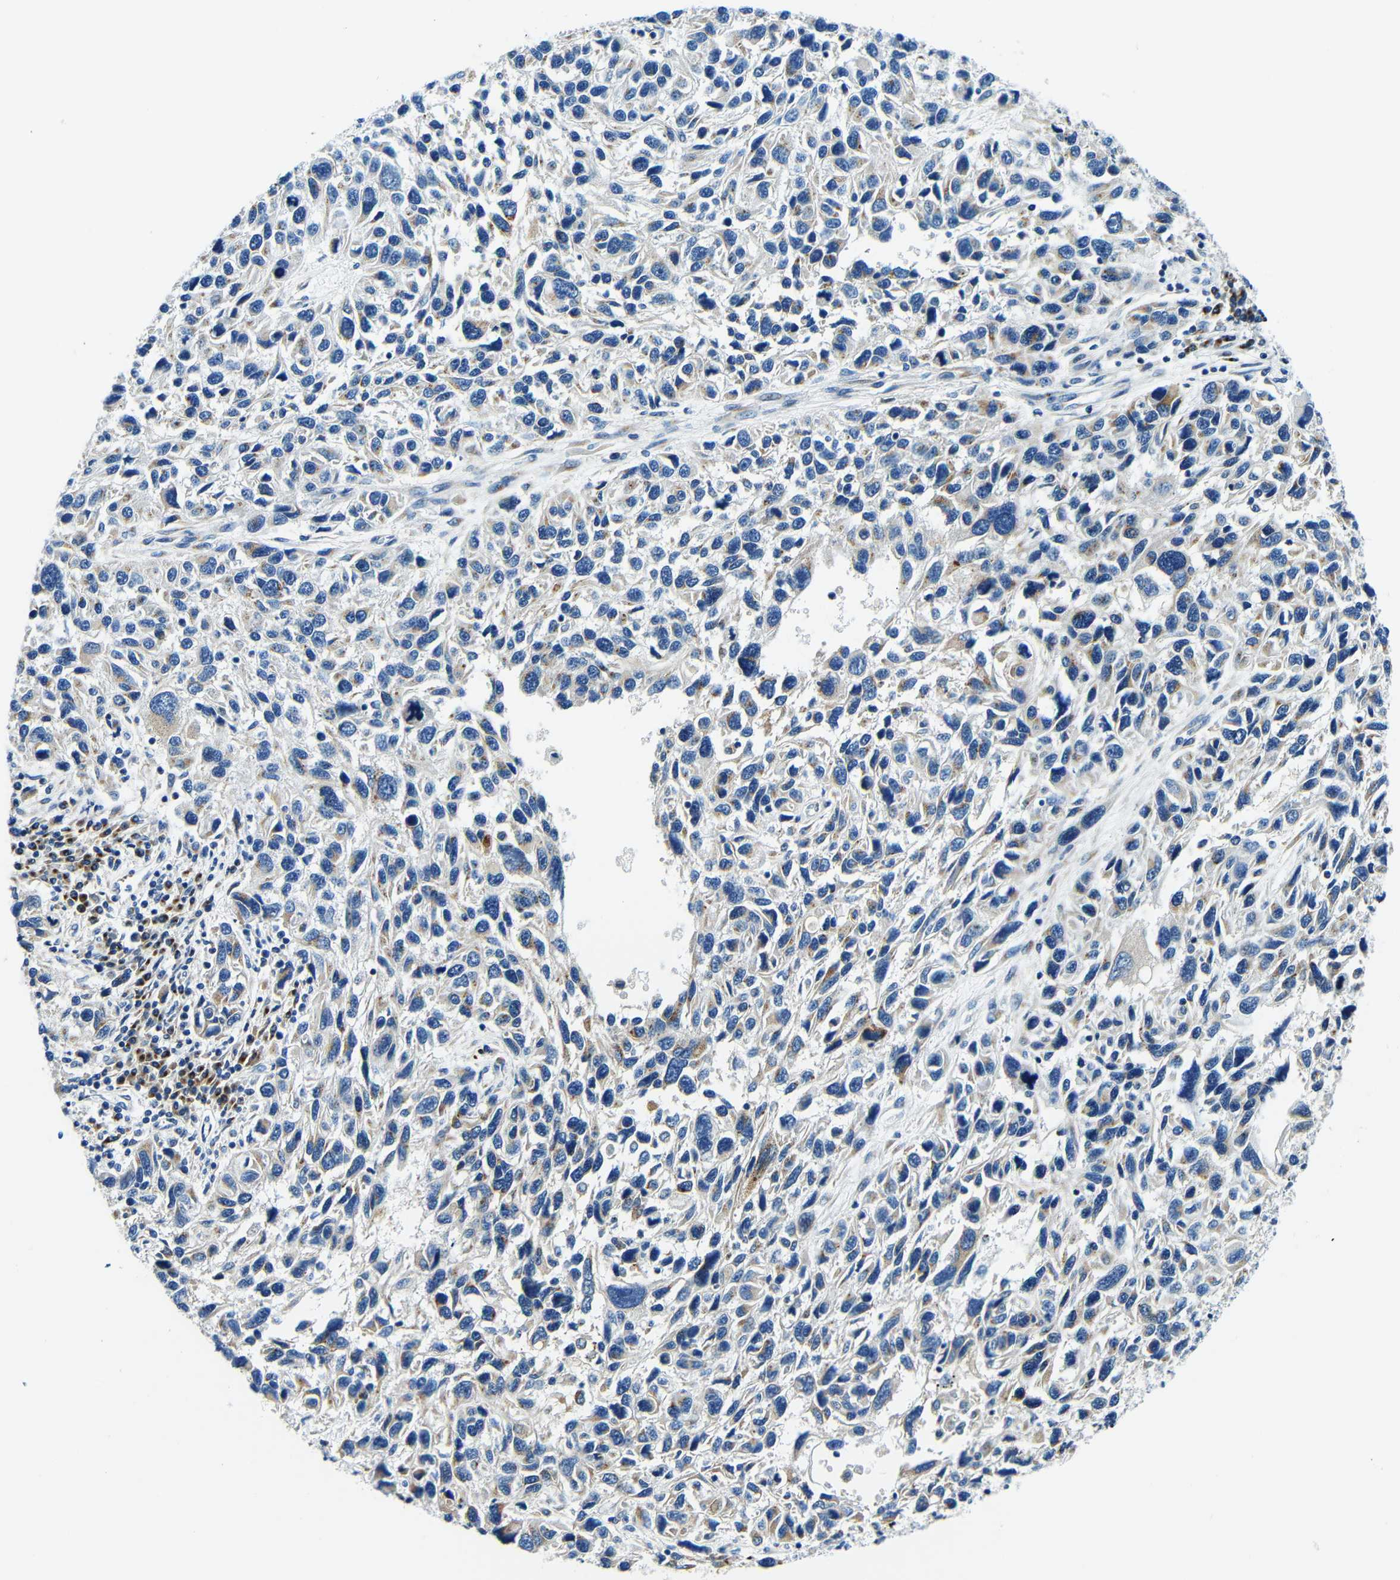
{"staining": {"intensity": "weak", "quantity": "<25%", "location": "cytoplasmic/membranous"}, "tissue": "melanoma", "cell_type": "Tumor cells", "image_type": "cancer", "snomed": [{"axis": "morphology", "description": "Malignant melanoma, NOS"}, {"axis": "topography", "description": "Skin"}], "caption": "Tumor cells are negative for protein expression in human melanoma.", "gene": "USO1", "patient": {"sex": "male", "age": 53}}